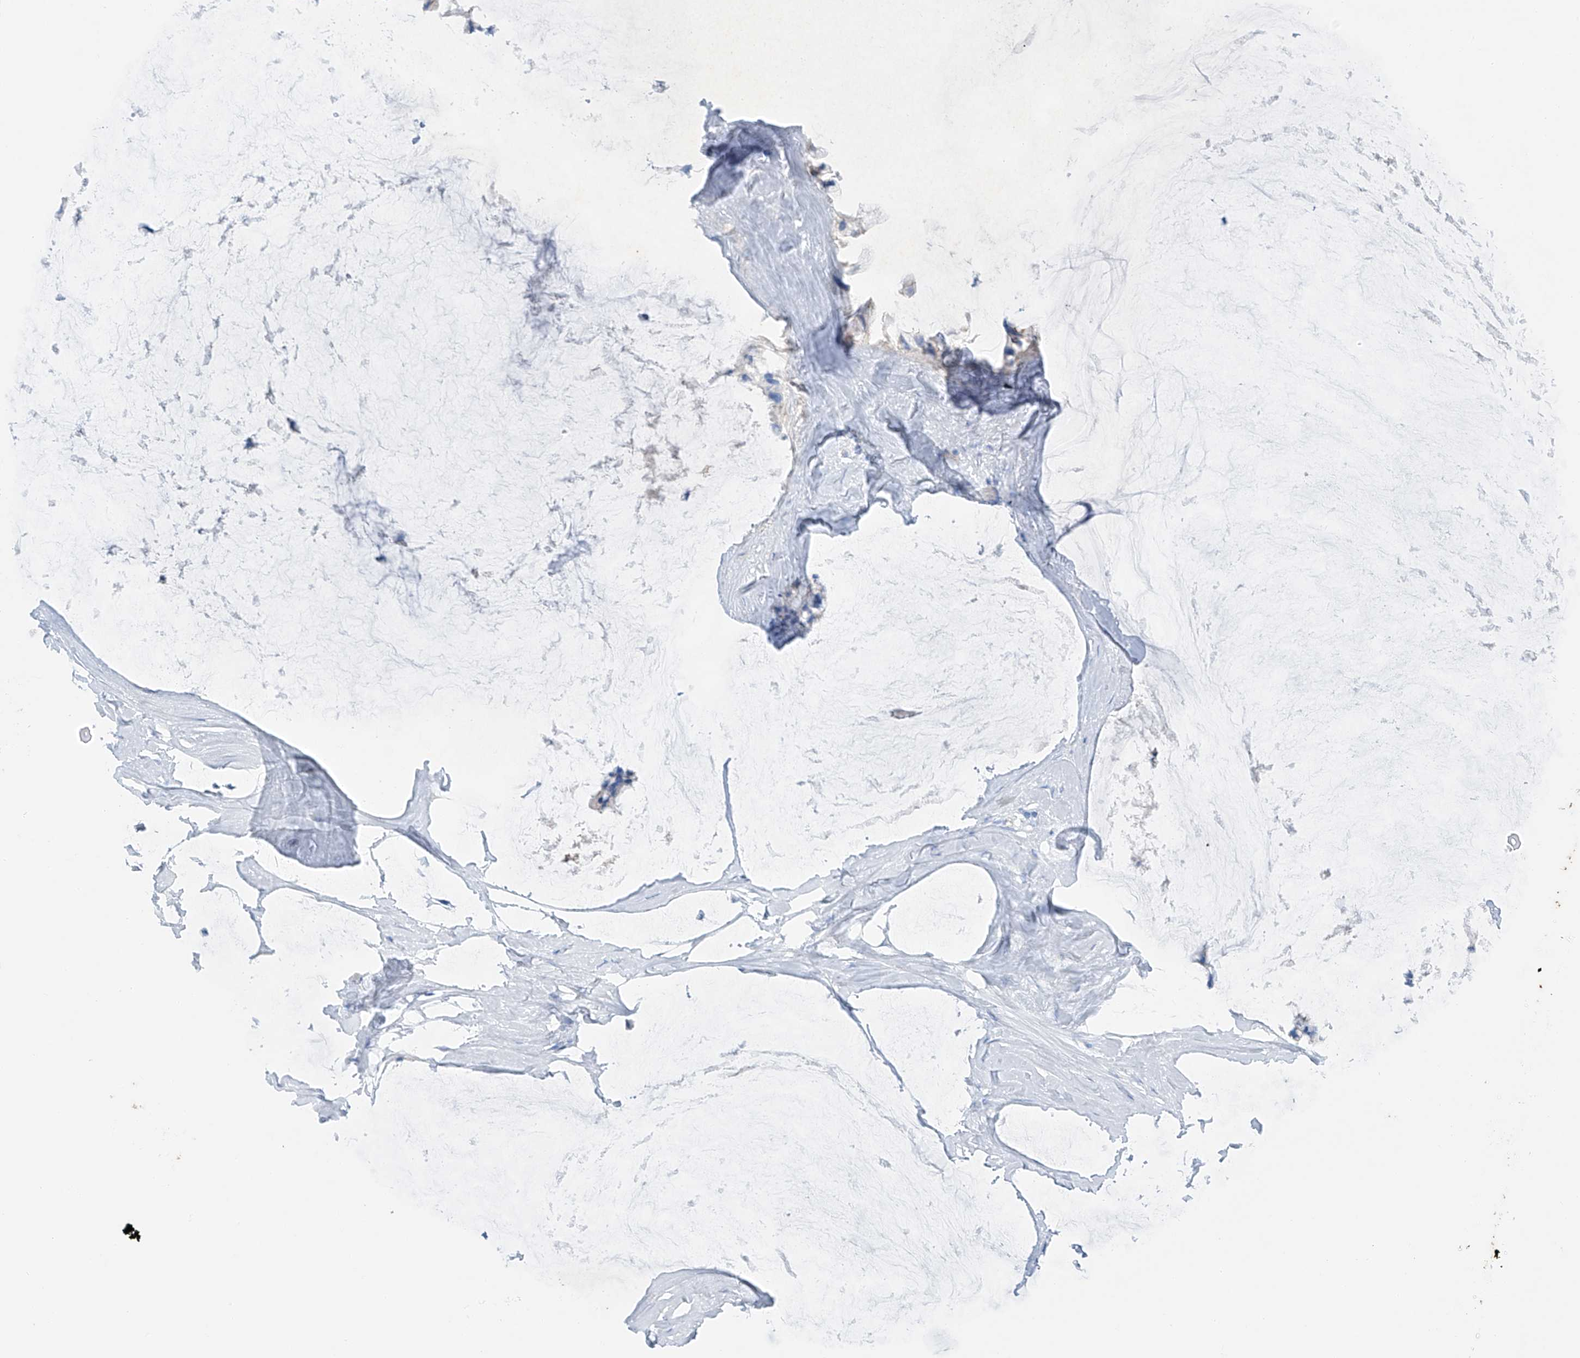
{"staining": {"intensity": "negative", "quantity": "none", "location": "none"}, "tissue": "ovarian cancer", "cell_type": "Tumor cells", "image_type": "cancer", "snomed": [{"axis": "morphology", "description": "Cystadenocarcinoma, mucinous, NOS"}, {"axis": "topography", "description": "Ovary"}], "caption": "This is an immunohistochemistry (IHC) photomicrograph of human mucinous cystadenocarcinoma (ovarian). There is no positivity in tumor cells.", "gene": "MAGI1", "patient": {"sex": "female", "age": 39}}